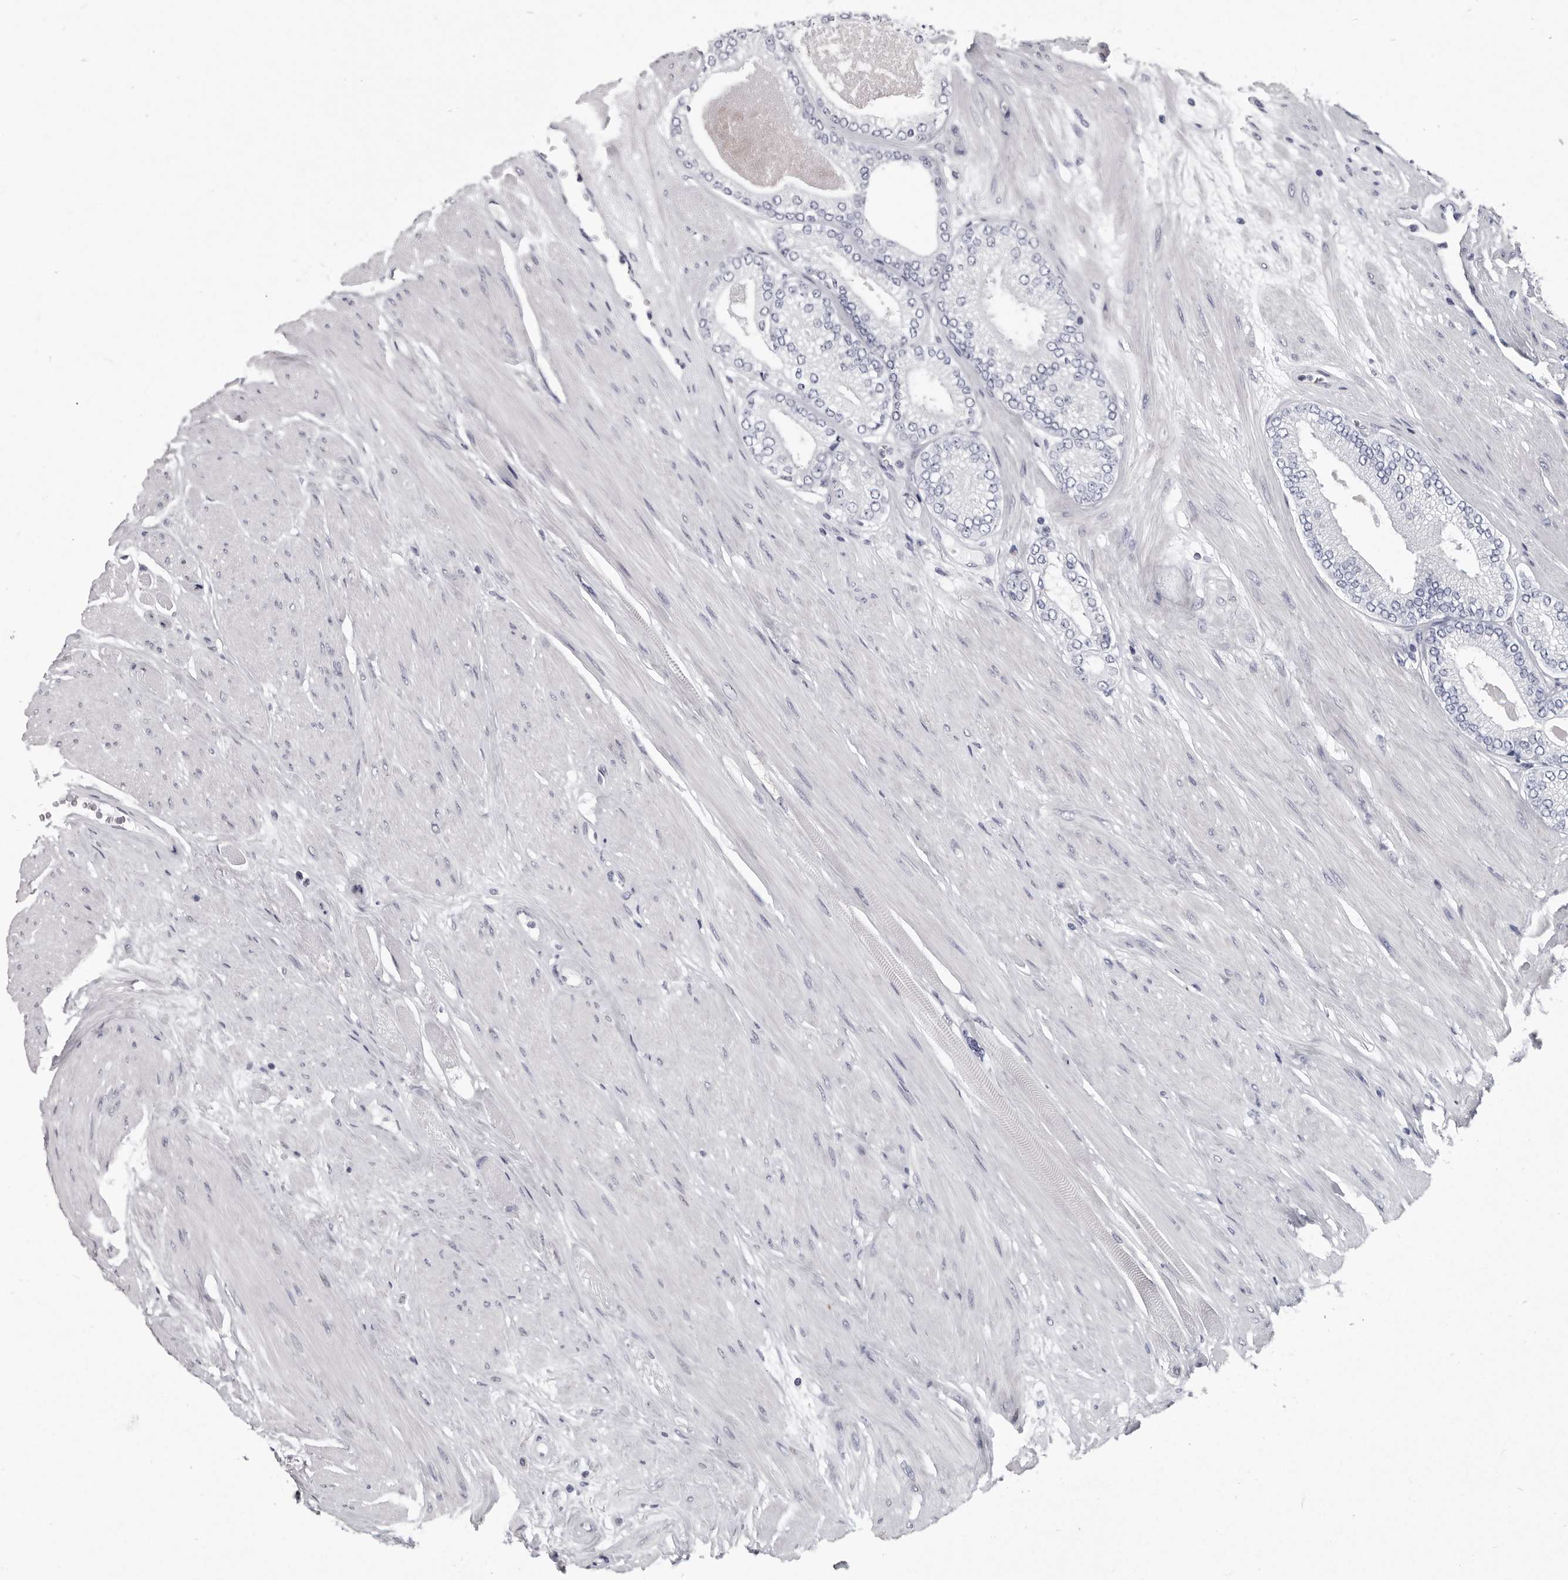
{"staining": {"intensity": "negative", "quantity": "none", "location": "none"}, "tissue": "prostate cancer", "cell_type": "Tumor cells", "image_type": "cancer", "snomed": [{"axis": "morphology", "description": "Adenocarcinoma, High grade"}, {"axis": "topography", "description": "Prostate"}], "caption": "Tumor cells show no significant protein expression in high-grade adenocarcinoma (prostate).", "gene": "WRAP73", "patient": {"sex": "male", "age": 61}}